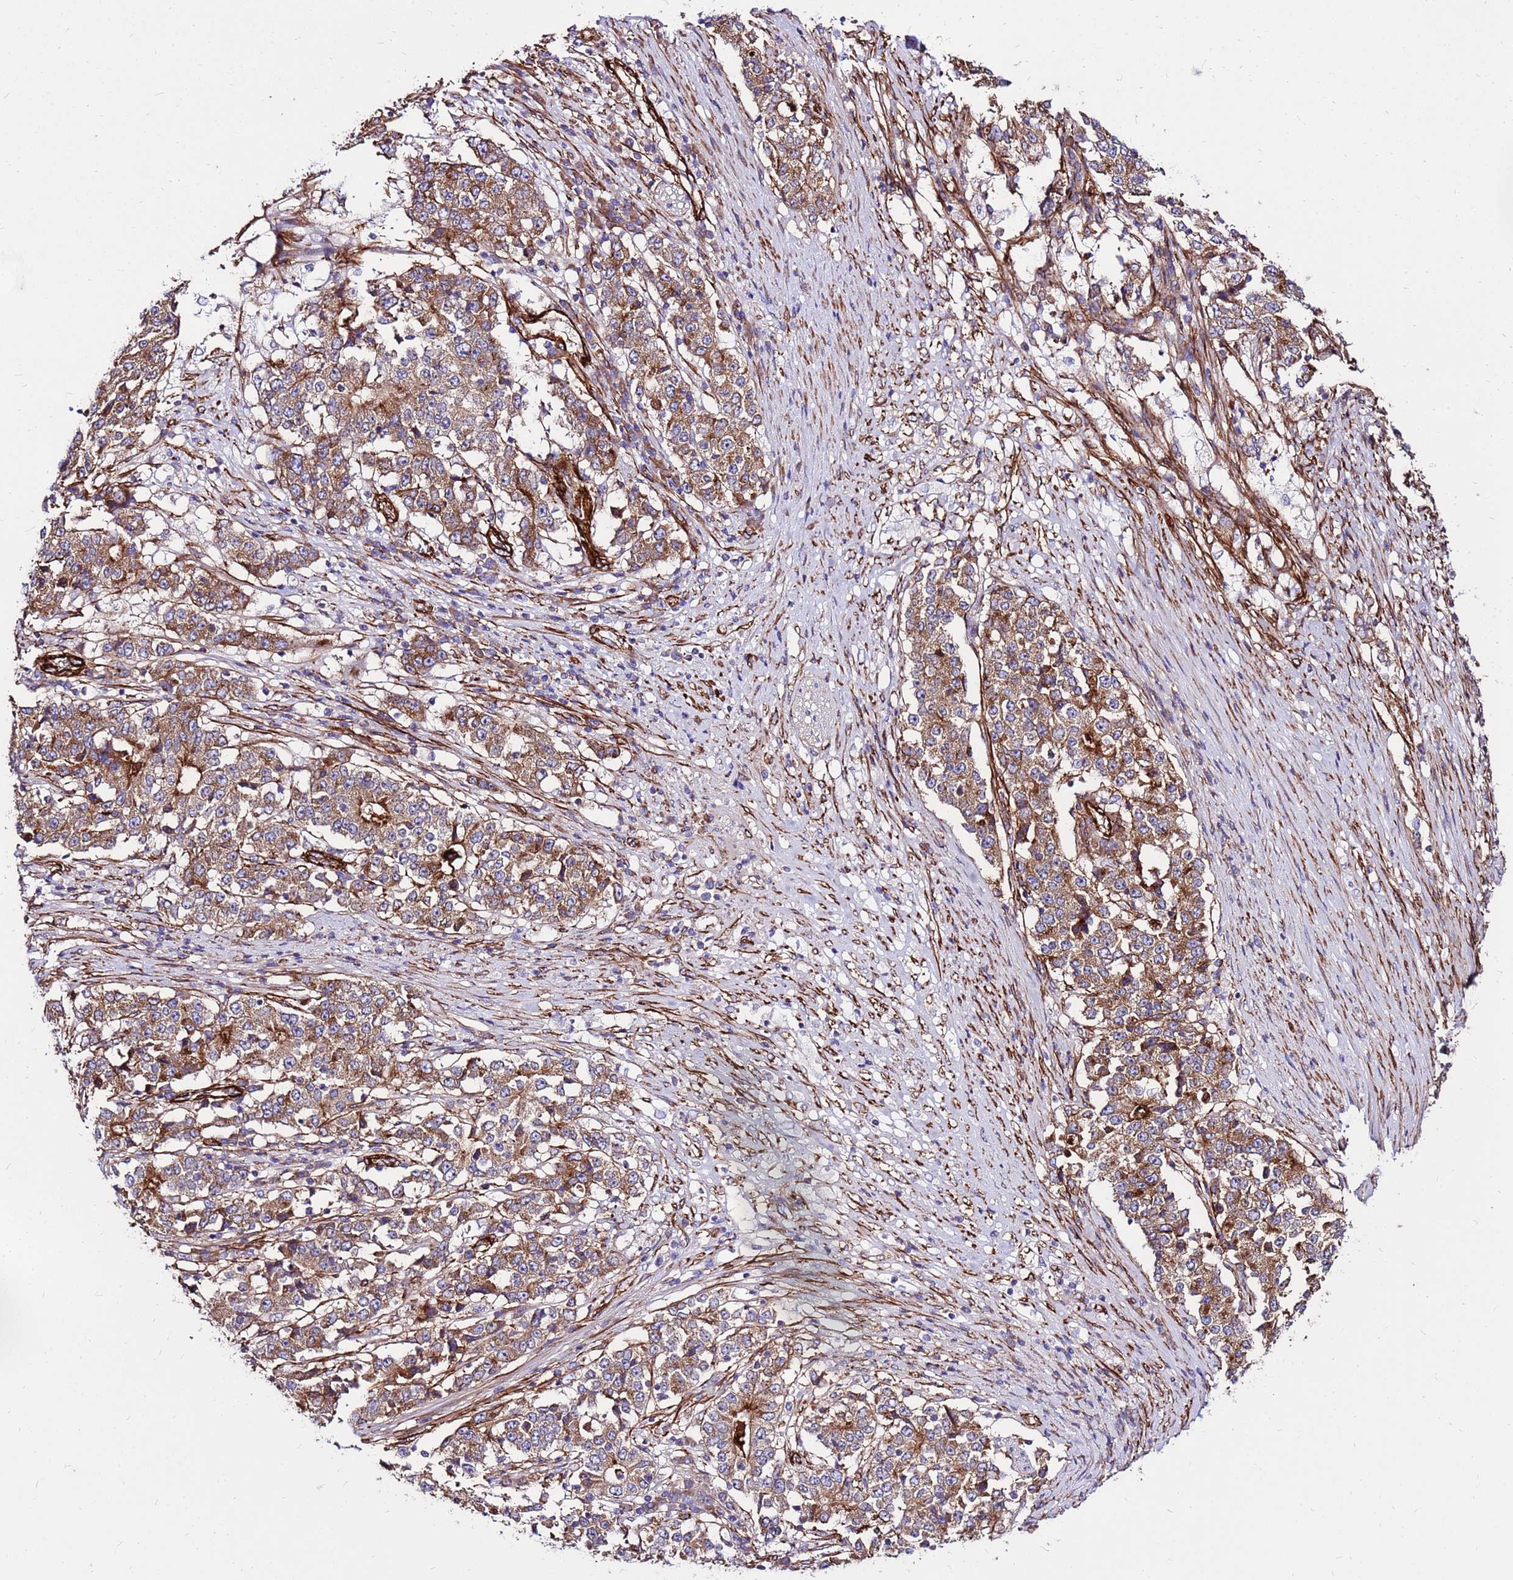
{"staining": {"intensity": "moderate", "quantity": ">75%", "location": "cytoplasmic/membranous"}, "tissue": "stomach cancer", "cell_type": "Tumor cells", "image_type": "cancer", "snomed": [{"axis": "morphology", "description": "Adenocarcinoma, NOS"}, {"axis": "topography", "description": "Stomach"}], "caption": "Moderate cytoplasmic/membranous staining is identified in about >75% of tumor cells in stomach cancer.", "gene": "EI24", "patient": {"sex": "male", "age": 59}}